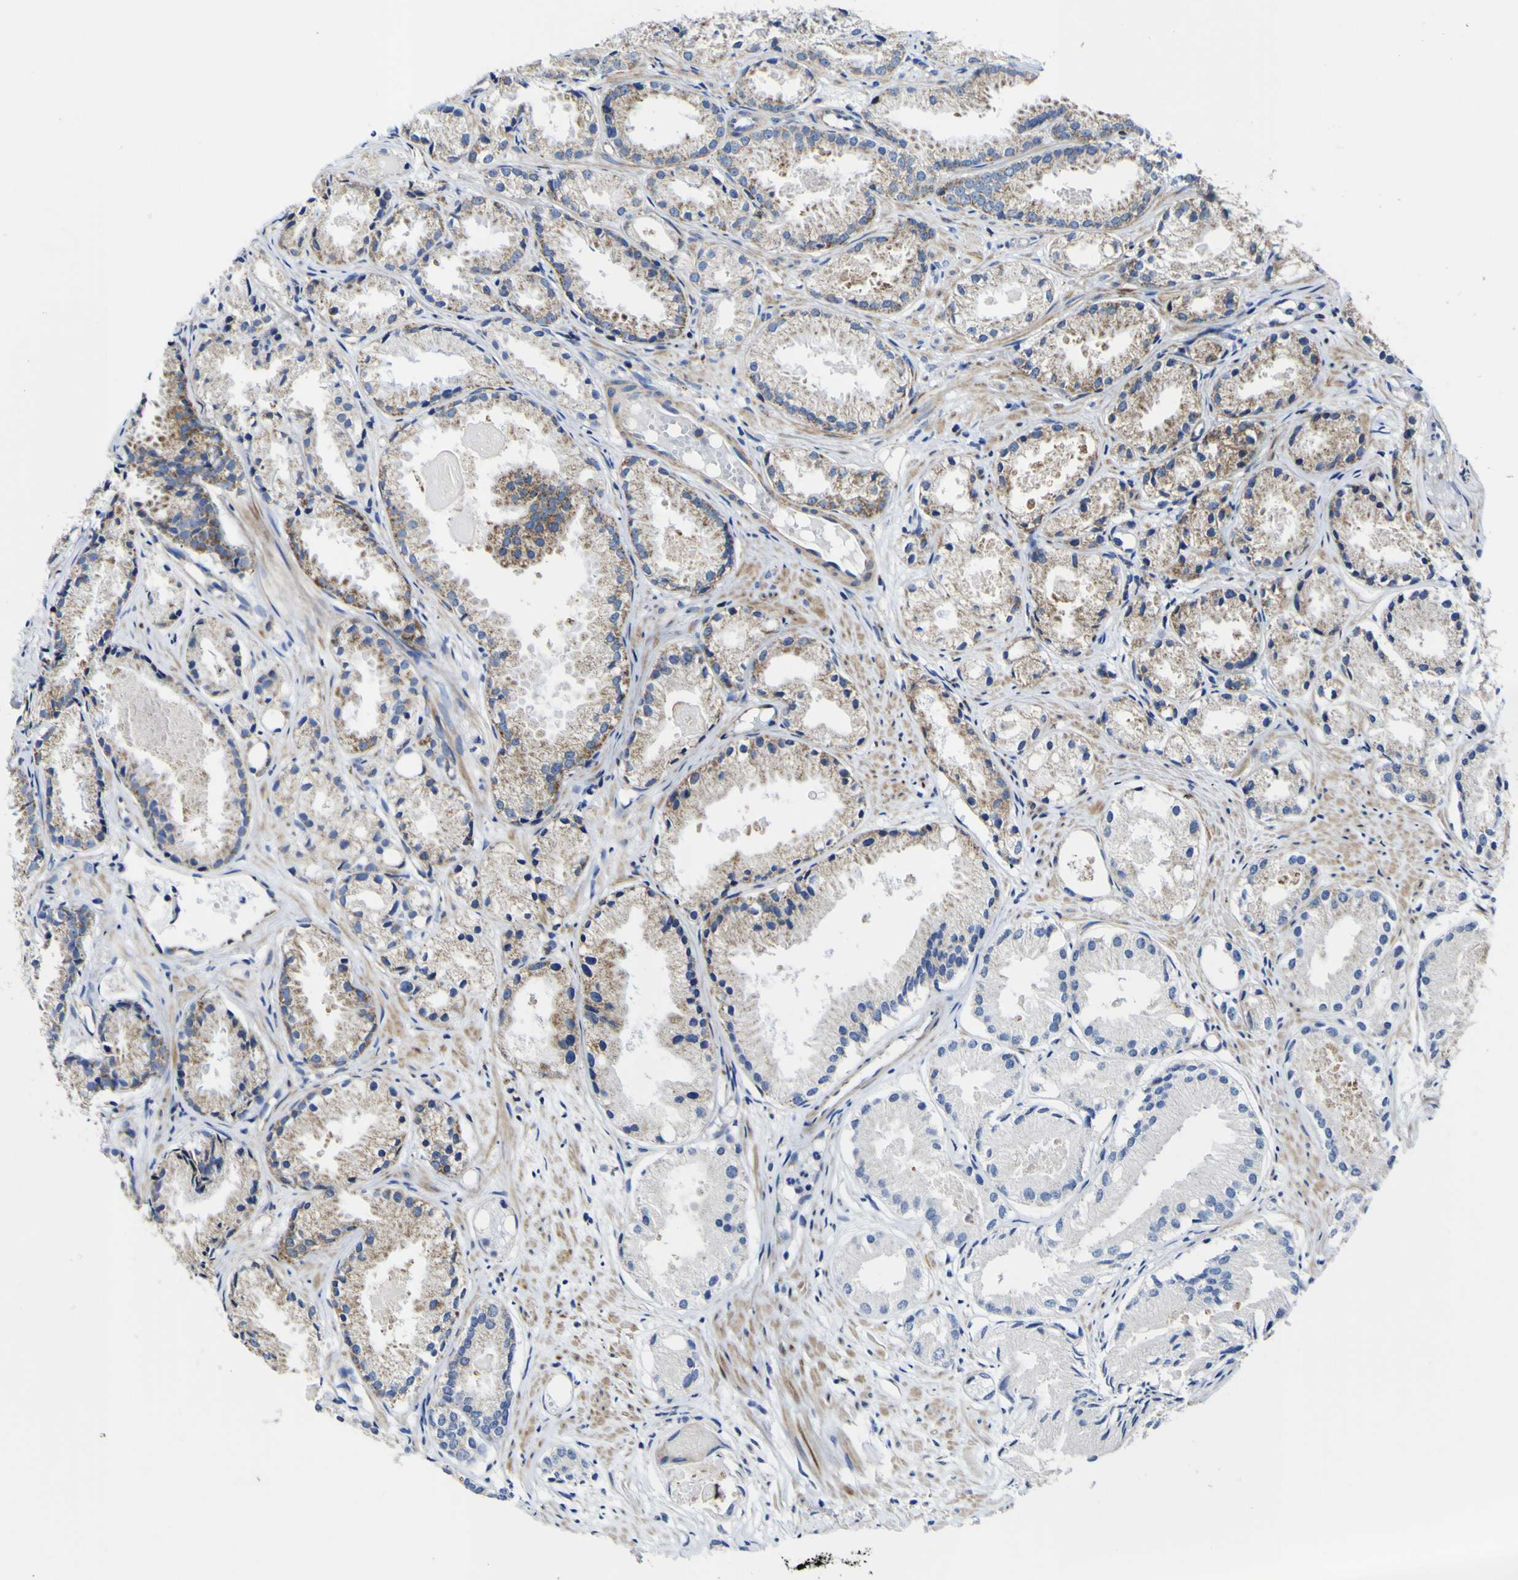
{"staining": {"intensity": "moderate", "quantity": ">75%", "location": "cytoplasmic/membranous"}, "tissue": "prostate cancer", "cell_type": "Tumor cells", "image_type": "cancer", "snomed": [{"axis": "morphology", "description": "Adenocarcinoma, Low grade"}, {"axis": "topography", "description": "Prostate"}], "caption": "Prostate low-grade adenocarcinoma tissue exhibits moderate cytoplasmic/membranous staining in about >75% of tumor cells, visualized by immunohistochemistry.", "gene": "CCDC90B", "patient": {"sex": "male", "age": 72}}